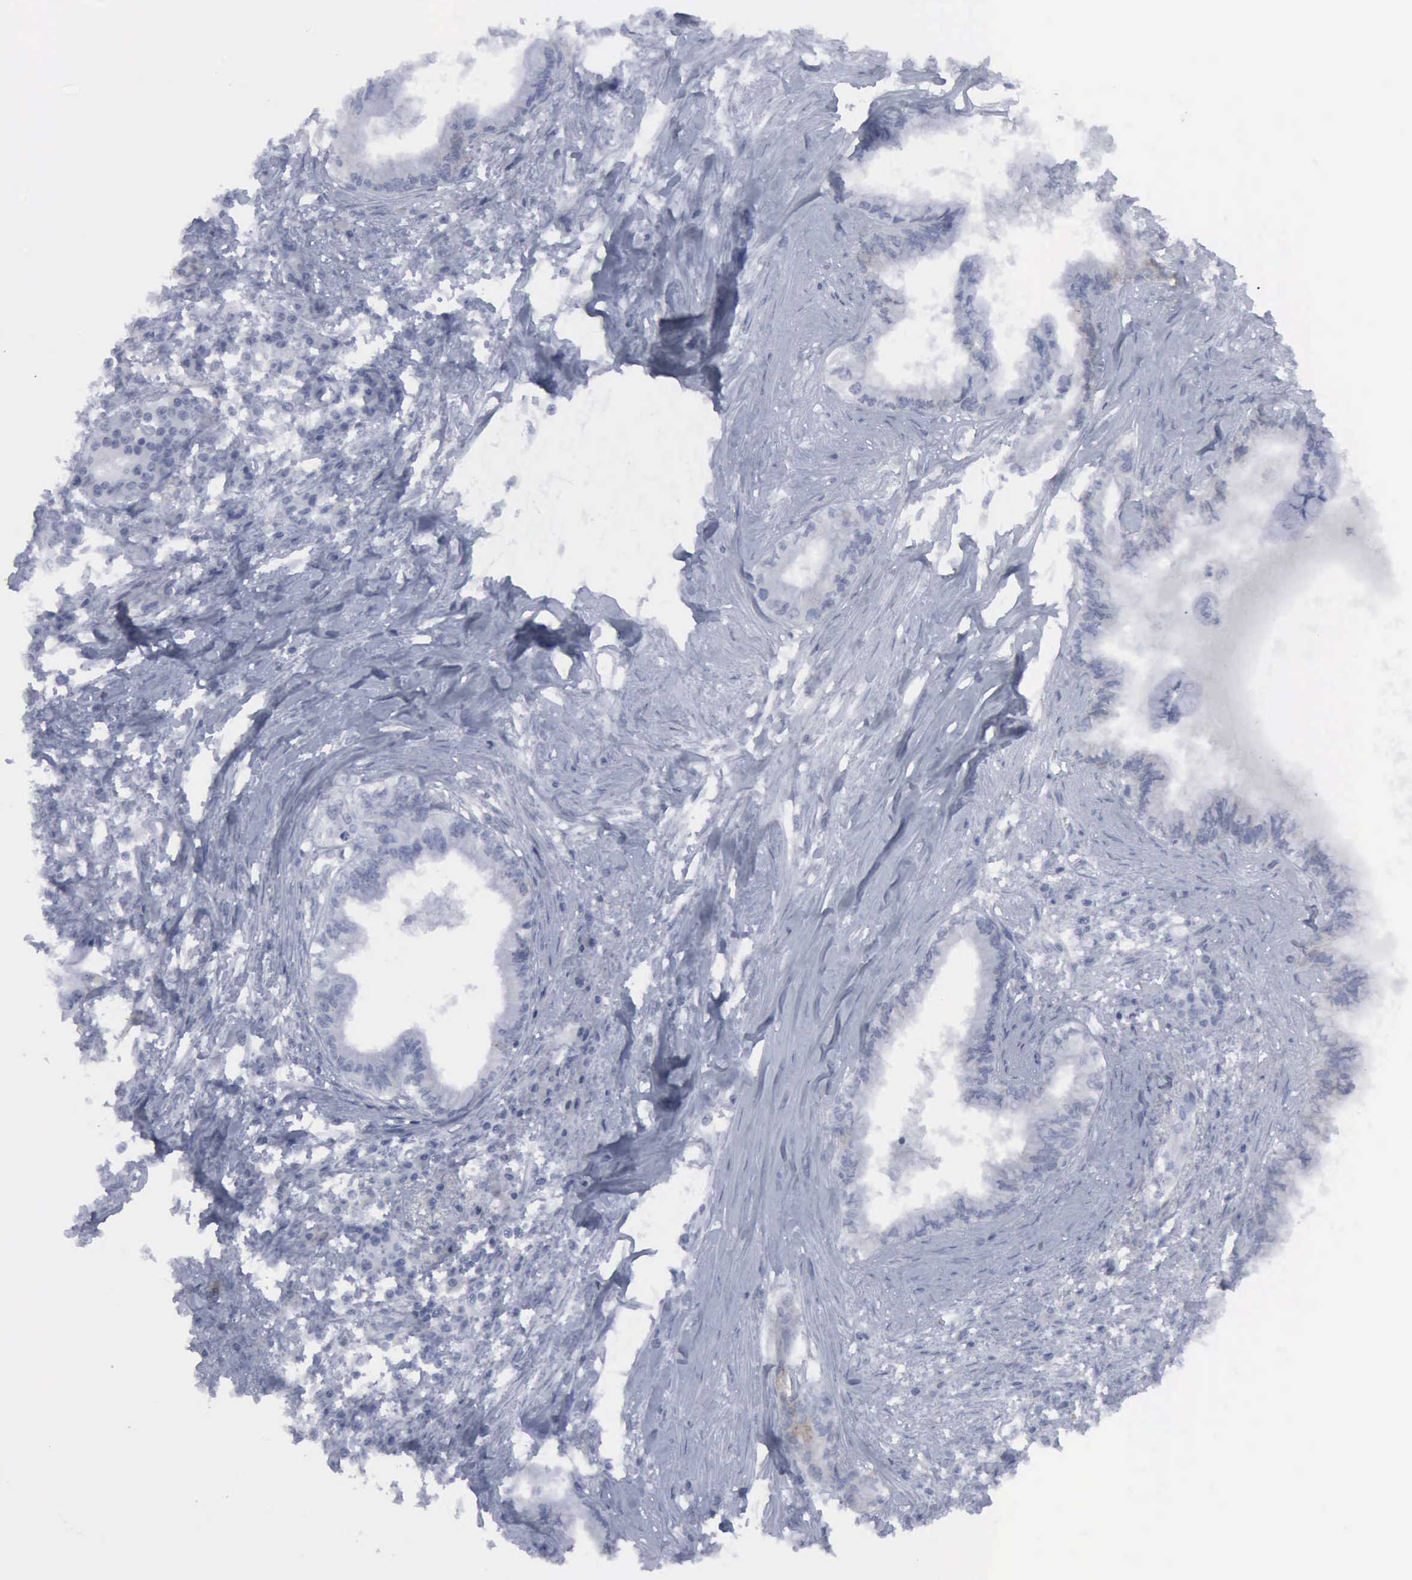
{"staining": {"intensity": "negative", "quantity": "none", "location": "none"}, "tissue": "pancreatic cancer", "cell_type": "Tumor cells", "image_type": "cancer", "snomed": [{"axis": "morphology", "description": "Adenocarcinoma, NOS"}, {"axis": "topography", "description": "Pancreas"}], "caption": "IHC of human pancreatic cancer displays no positivity in tumor cells.", "gene": "VCAM1", "patient": {"sex": "female", "age": 64}}